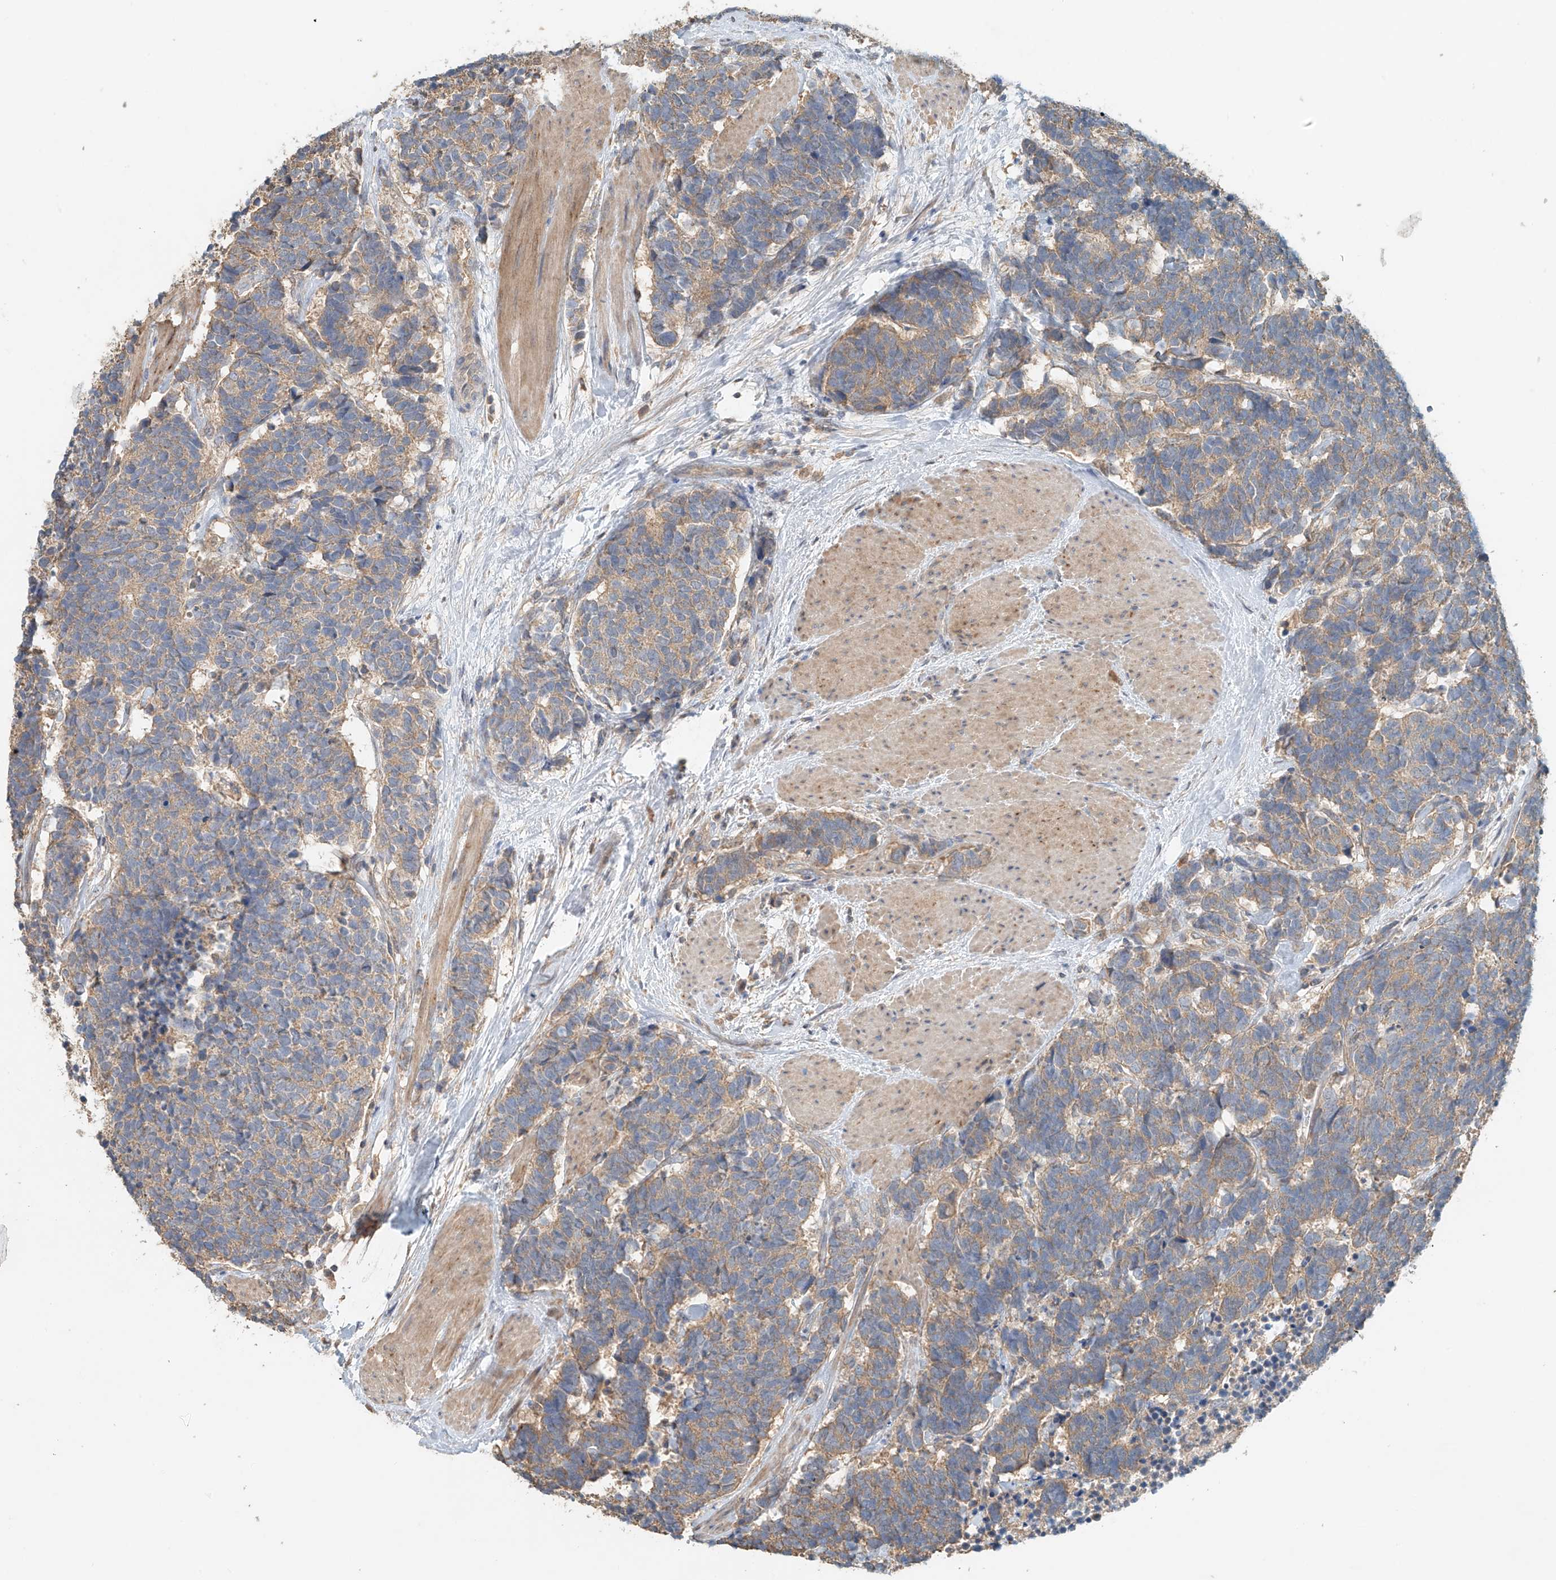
{"staining": {"intensity": "weak", "quantity": ">75%", "location": "cytoplasmic/membranous"}, "tissue": "carcinoid", "cell_type": "Tumor cells", "image_type": "cancer", "snomed": [{"axis": "morphology", "description": "Carcinoma, NOS"}, {"axis": "morphology", "description": "Carcinoid, malignant, NOS"}, {"axis": "topography", "description": "Urinary bladder"}], "caption": "Human malignant carcinoid stained with a protein marker demonstrates weak staining in tumor cells.", "gene": "GNB1L", "patient": {"sex": "male", "age": 57}}